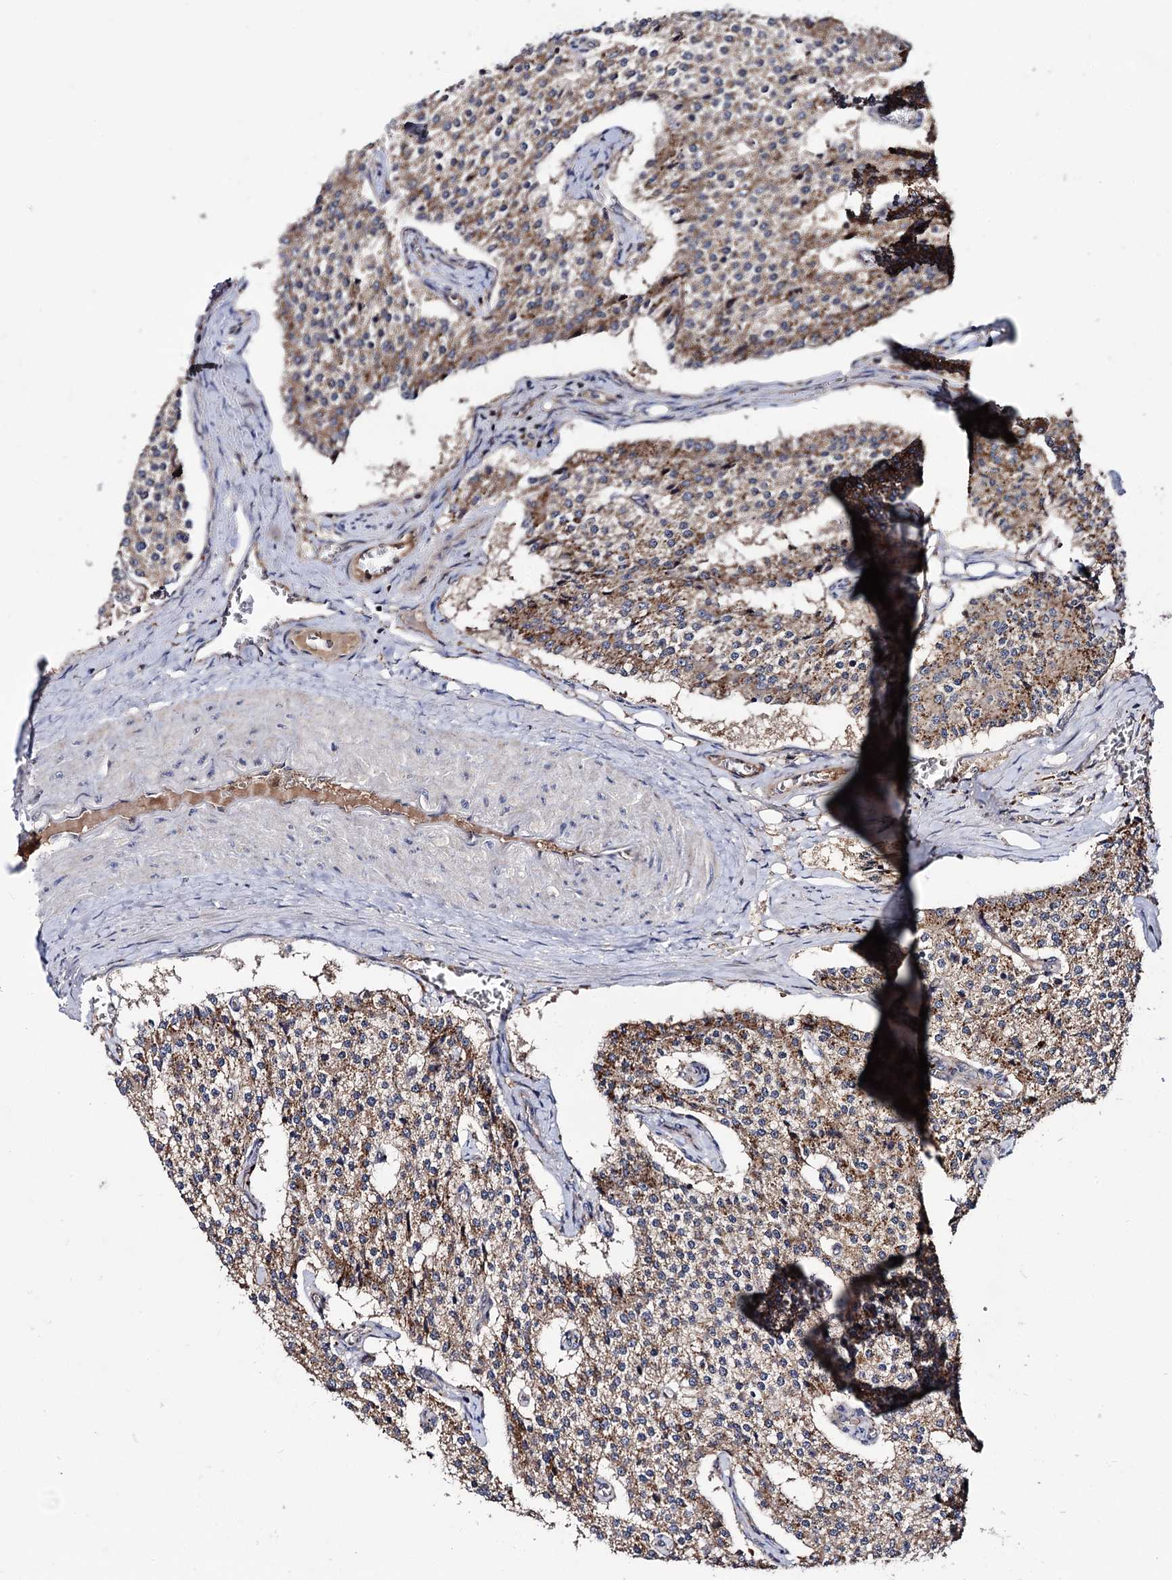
{"staining": {"intensity": "moderate", "quantity": ">75%", "location": "cytoplasmic/membranous"}, "tissue": "carcinoid", "cell_type": "Tumor cells", "image_type": "cancer", "snomed": [{"axis": "morphology", "description": "Carcinoid, malignant, NOS"}, {"axis": "topography", "description": "Colon"}], "caption": "Carcinoid tissue exhibits moderate cytoplasmic/membranous staining in about >75% of tumor cells, visualized by immunohistochemistry.", "gene": "MICAL2", "patient": {"sex": "female", "age": 52}}